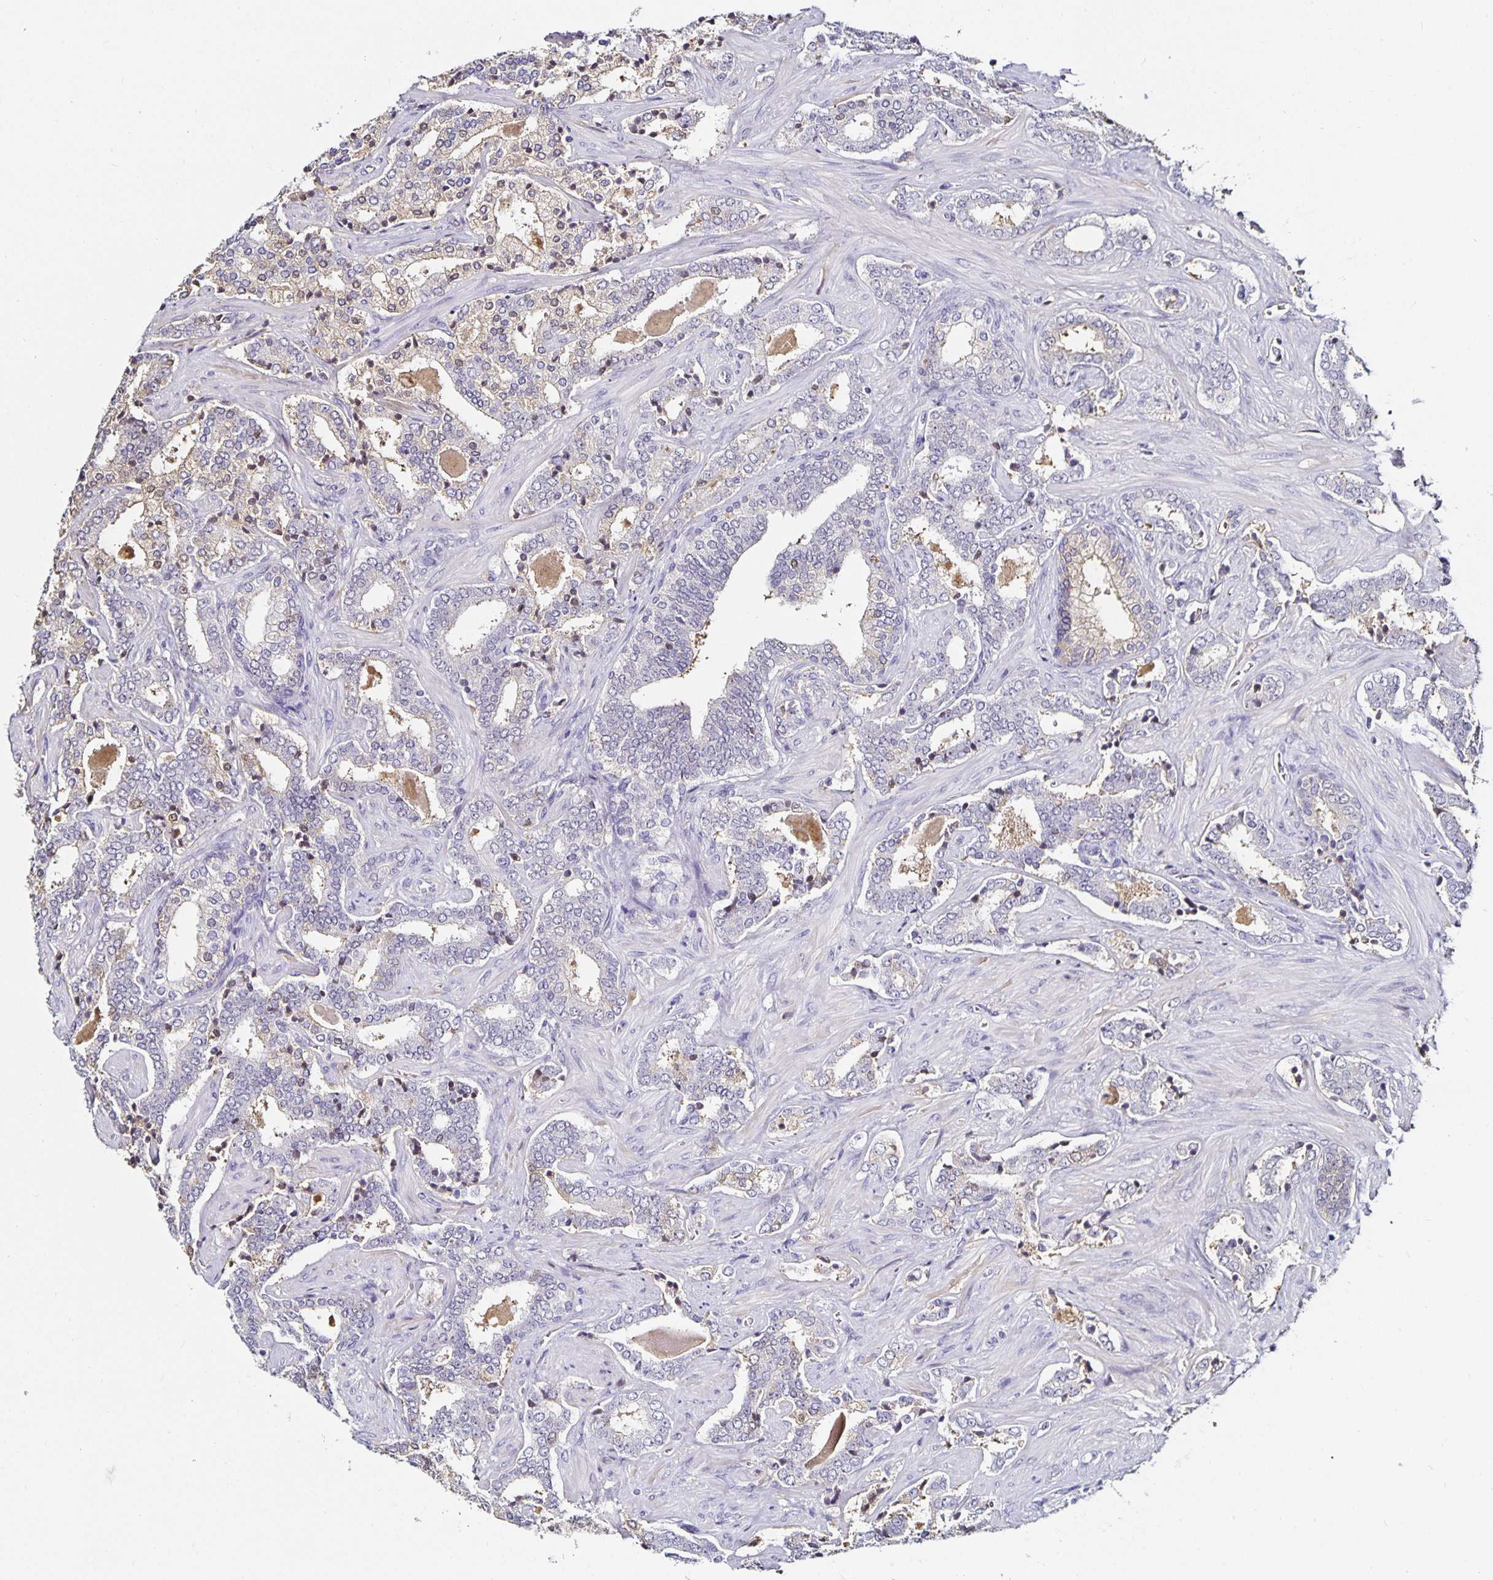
{"staining": {"intensity": "weak", "quantity": "<25%", "location": "cytoplasmic/membranous"}, "tissue": "prostate cancer", "cell_type": "Tumor cells", "image_type": "cancer", "snomed": [{"axis": "morphology", "description": "Adenocarcinoma, High grade"}, {"axis": "topography", "description": "Prostate"}], "caption": "This micrograph is of prostate cancer stained with IHC to label a protein in brown with the nuclei are counter-stained blue. There is no expression in tumor cells.", "gene": "TTR", "patient": {"sex": "male", "age": 60}}